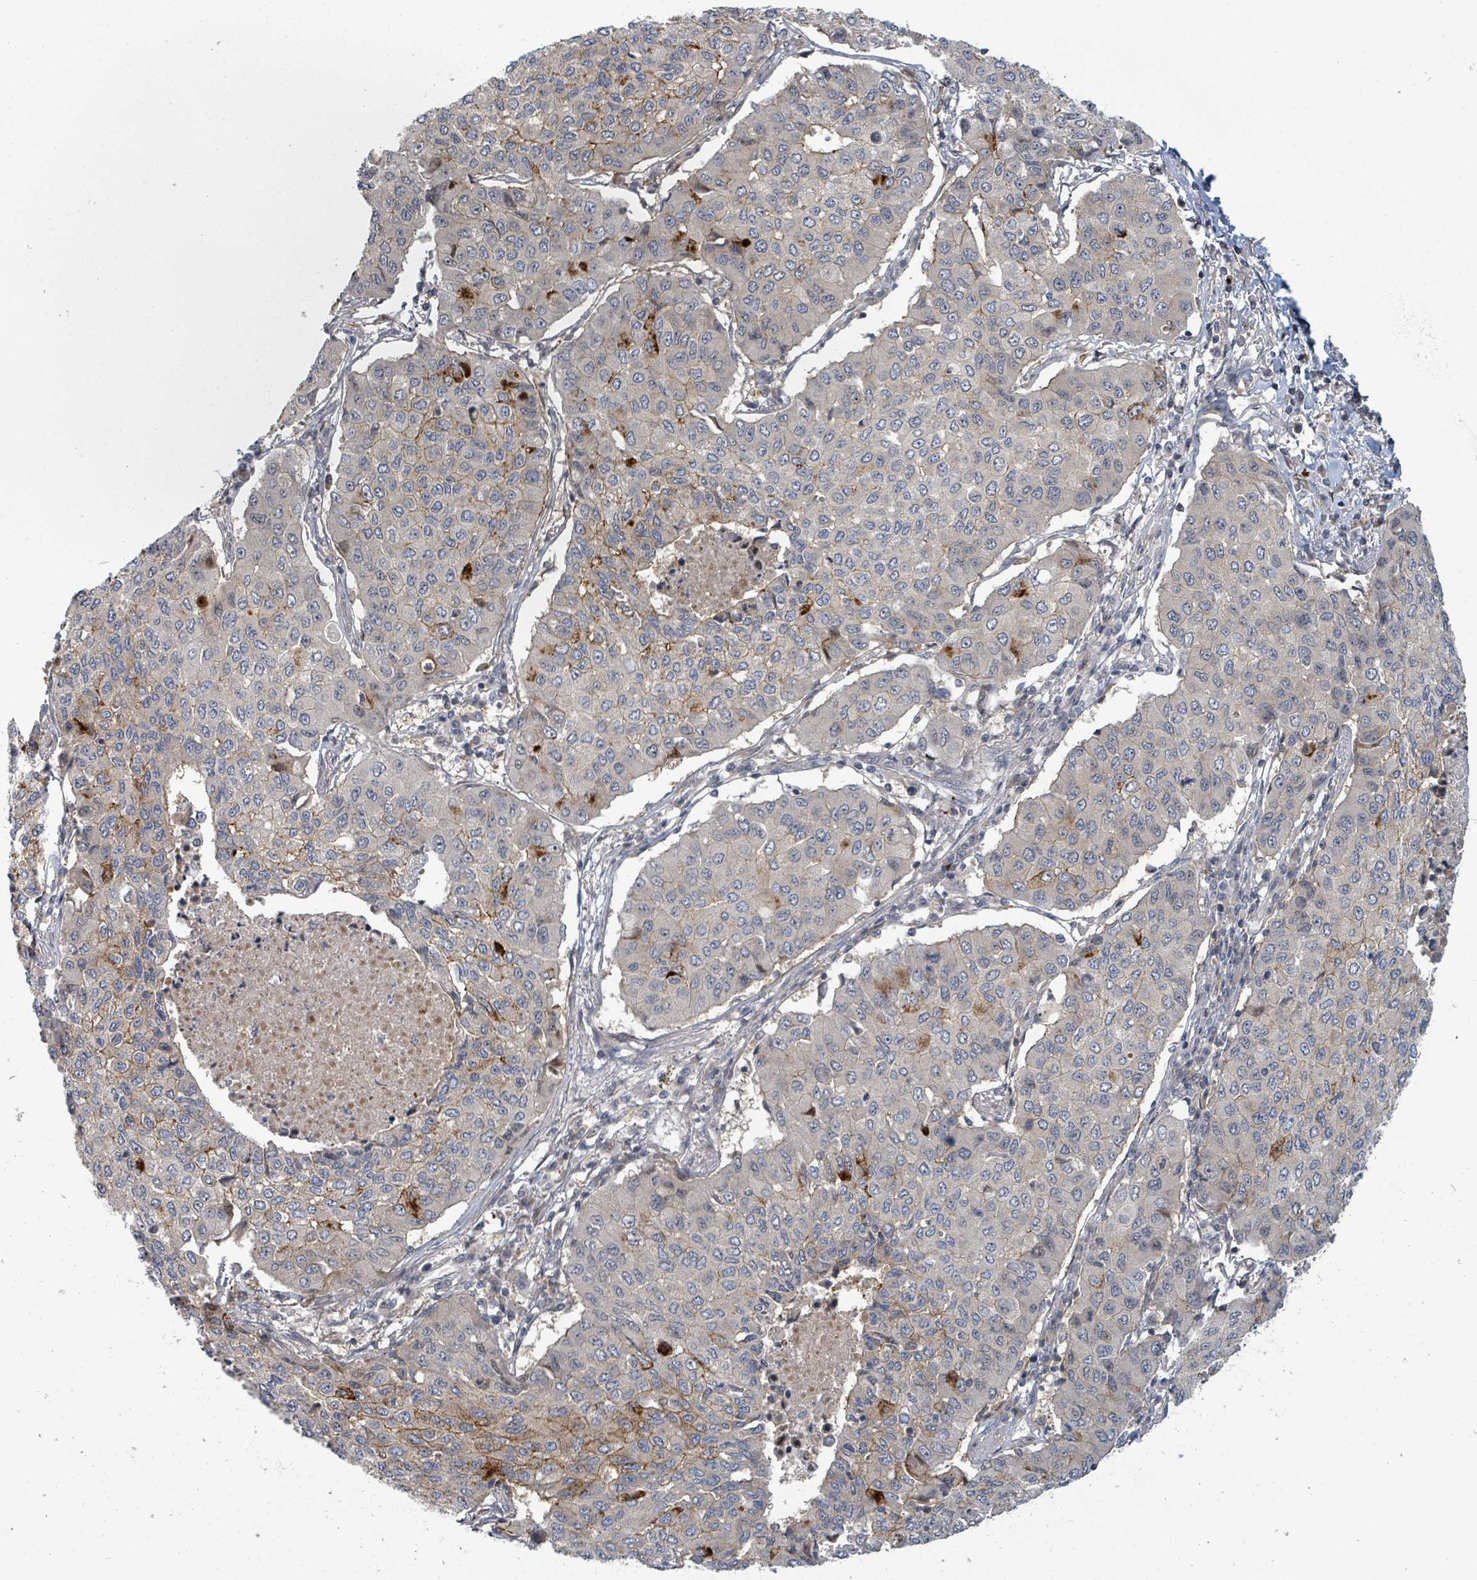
{"staining": {"intensity": "moderate", "quantity": "<25%", "location": "cytoplasmic/membranous"}, "tissue": "lung cancer", "cell_type": "Tumor cells", "image_type": "cancer", "snomed": [{"axis": "morphology", "description": "Squamous cell carcinoma, NOS"}, {"axis": "topography", "description": "Lung"}], "caption": "Moderate cytoplasmic/membranous positivity is identified in approximately <25% of tumor cells in lung cancer.", "gene": "GTF3C1", "patient": {"sex": "male", "age": 74}}